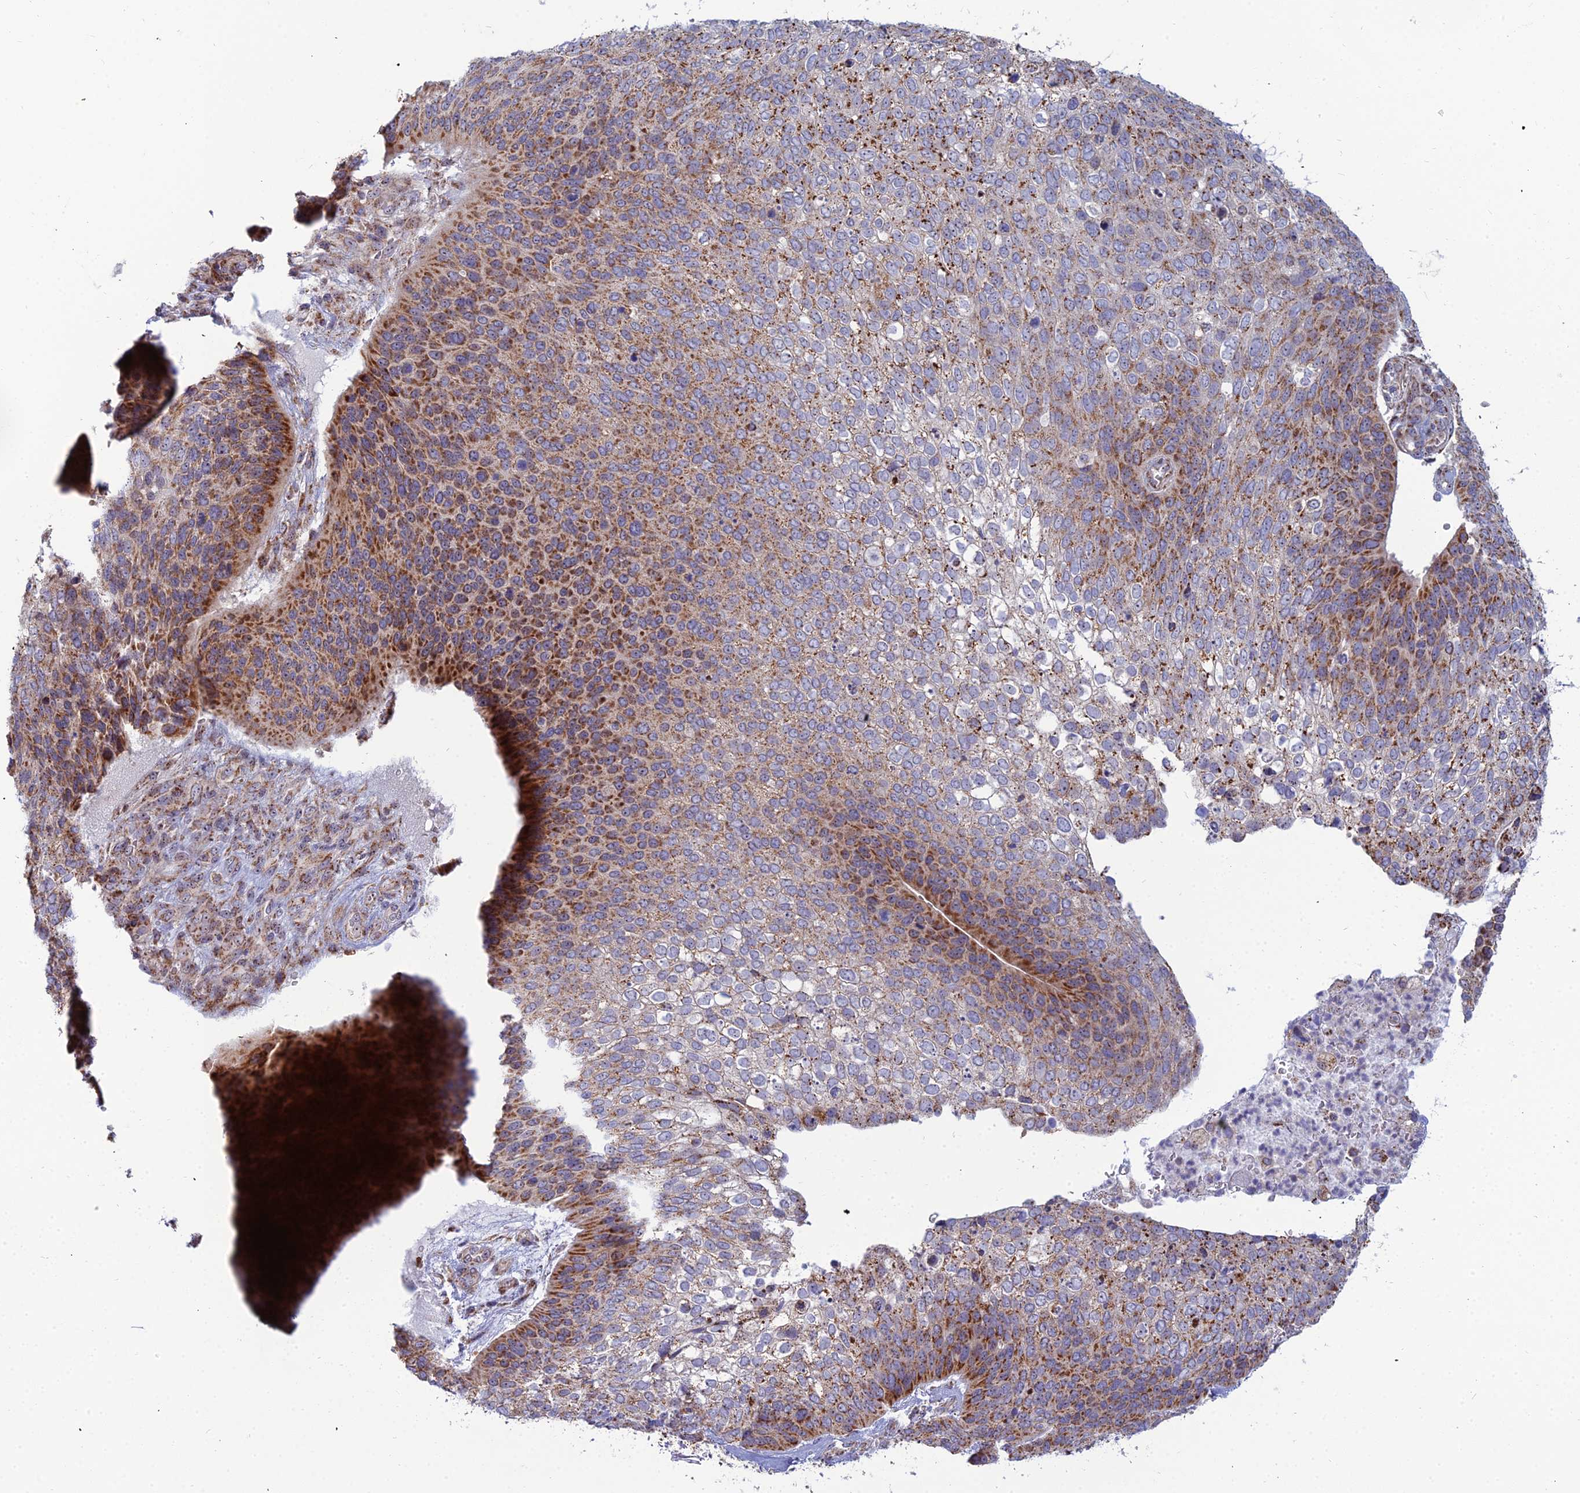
{"staining": {"intensity": "strong", "quantity": "25%-75%", "location": "cytoplasmic/membranous"}, "tissue": "skin cancer", "cell_type": "Tumor cells", "image_type": "cancer", "snomed": [{"axis": "morphology", "description": "Basal cell carcinoma"}, {"axis": "topography", "description": "Skin"}], "caption": "Skin basal cell carcinoma stained with a protein marker shows strong staining in tumor cells.", "gene": "SLC35F4", "patient": {"sex": "female", "age": 74}}